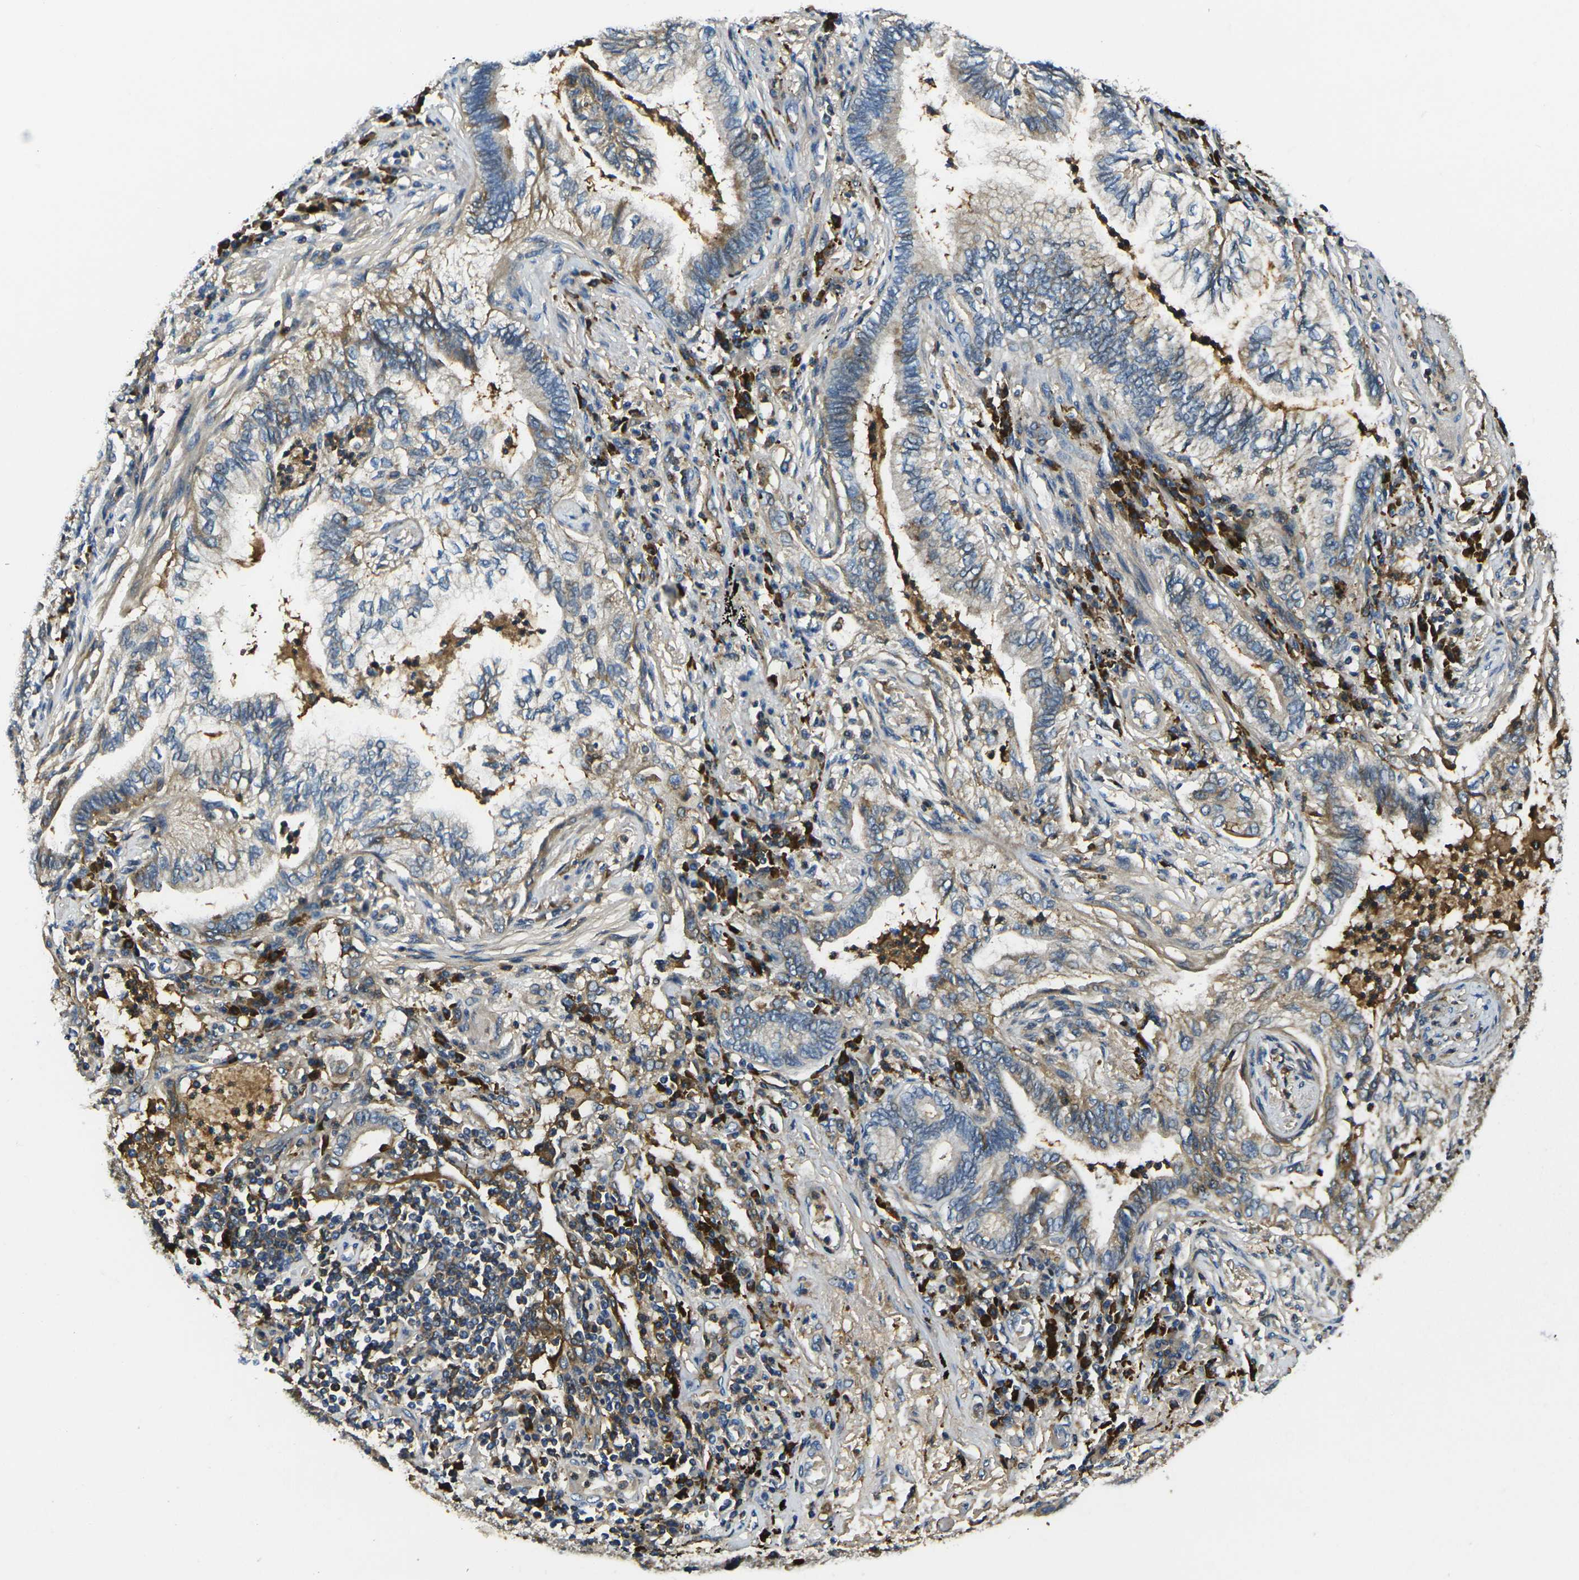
{"staining": {"intensity": "weak", "quantity": "25%-75%", "location": "cytoplasmic/membranous"}, "tissue": "lung cancer", "cell_type": "Tumor cells", "image_type": "cancer", "snomed": [{"axis": "morphology", "description": "Normal tissue, NOS"}, {"axis": "morphology", "description": "Adenocarcinoma, NOS"}, {"axis": "topography", "description": "Bronchus"}, {"axis": "topography", "description": "Lung"}], "caption": "Protein expression analysis of adenocarcinoma (lung) reveals weak cytoplasmic/membranous staining in about 25%-75% of tumor cells.", "gene": "RAB1B", "patient": {"sex": "female", "age": 70}}